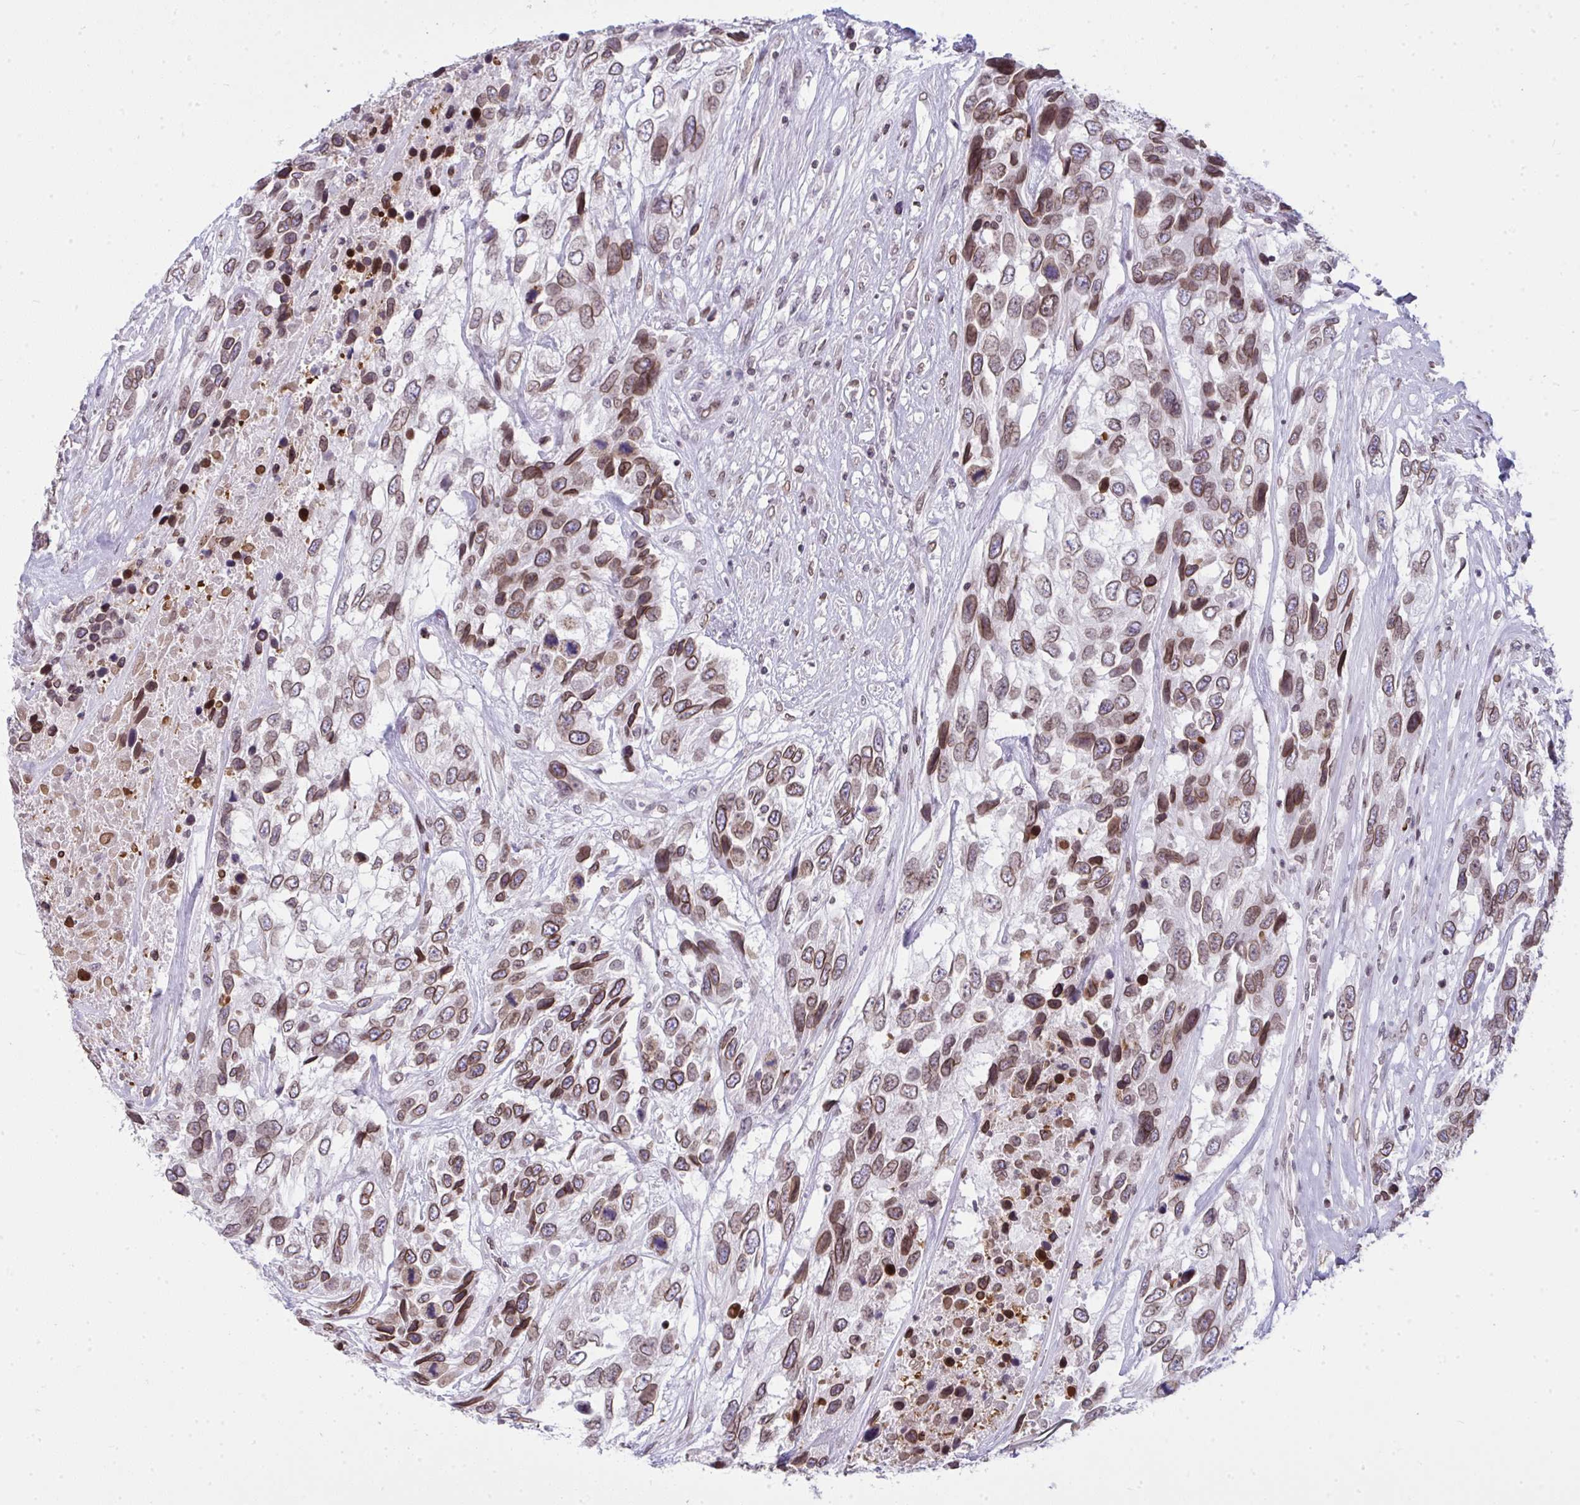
{"staining": {"intensity": "moderate", "quantity": ">75%", "location": "cytoplasmic/membranous,nuclear"}, "tissue": "urothelial cancer", "cell_type": "Tumor cells", "image_type": "cancer", "snomed": [{"axis": "morphology", "description": "Urothelial carcinoma, High grade"}, {"axis": "topography", "description": "Urinary bladder"}], "caption": "Immunohistochemistry staining of urothelial cancer, which reveals medium levels of moderate cytoplasmic/membranous and nuclear staining in about >75% of tumor cells indicating moderate cytoplasmic/membranous and nuclear protein expression. The staining was performed using DAB (brown) for protein detection and nuclei were counterstained in hematoxylin (blue).", "gene": "LMNB2", "patient": {"sex": "female", "age": 70}}